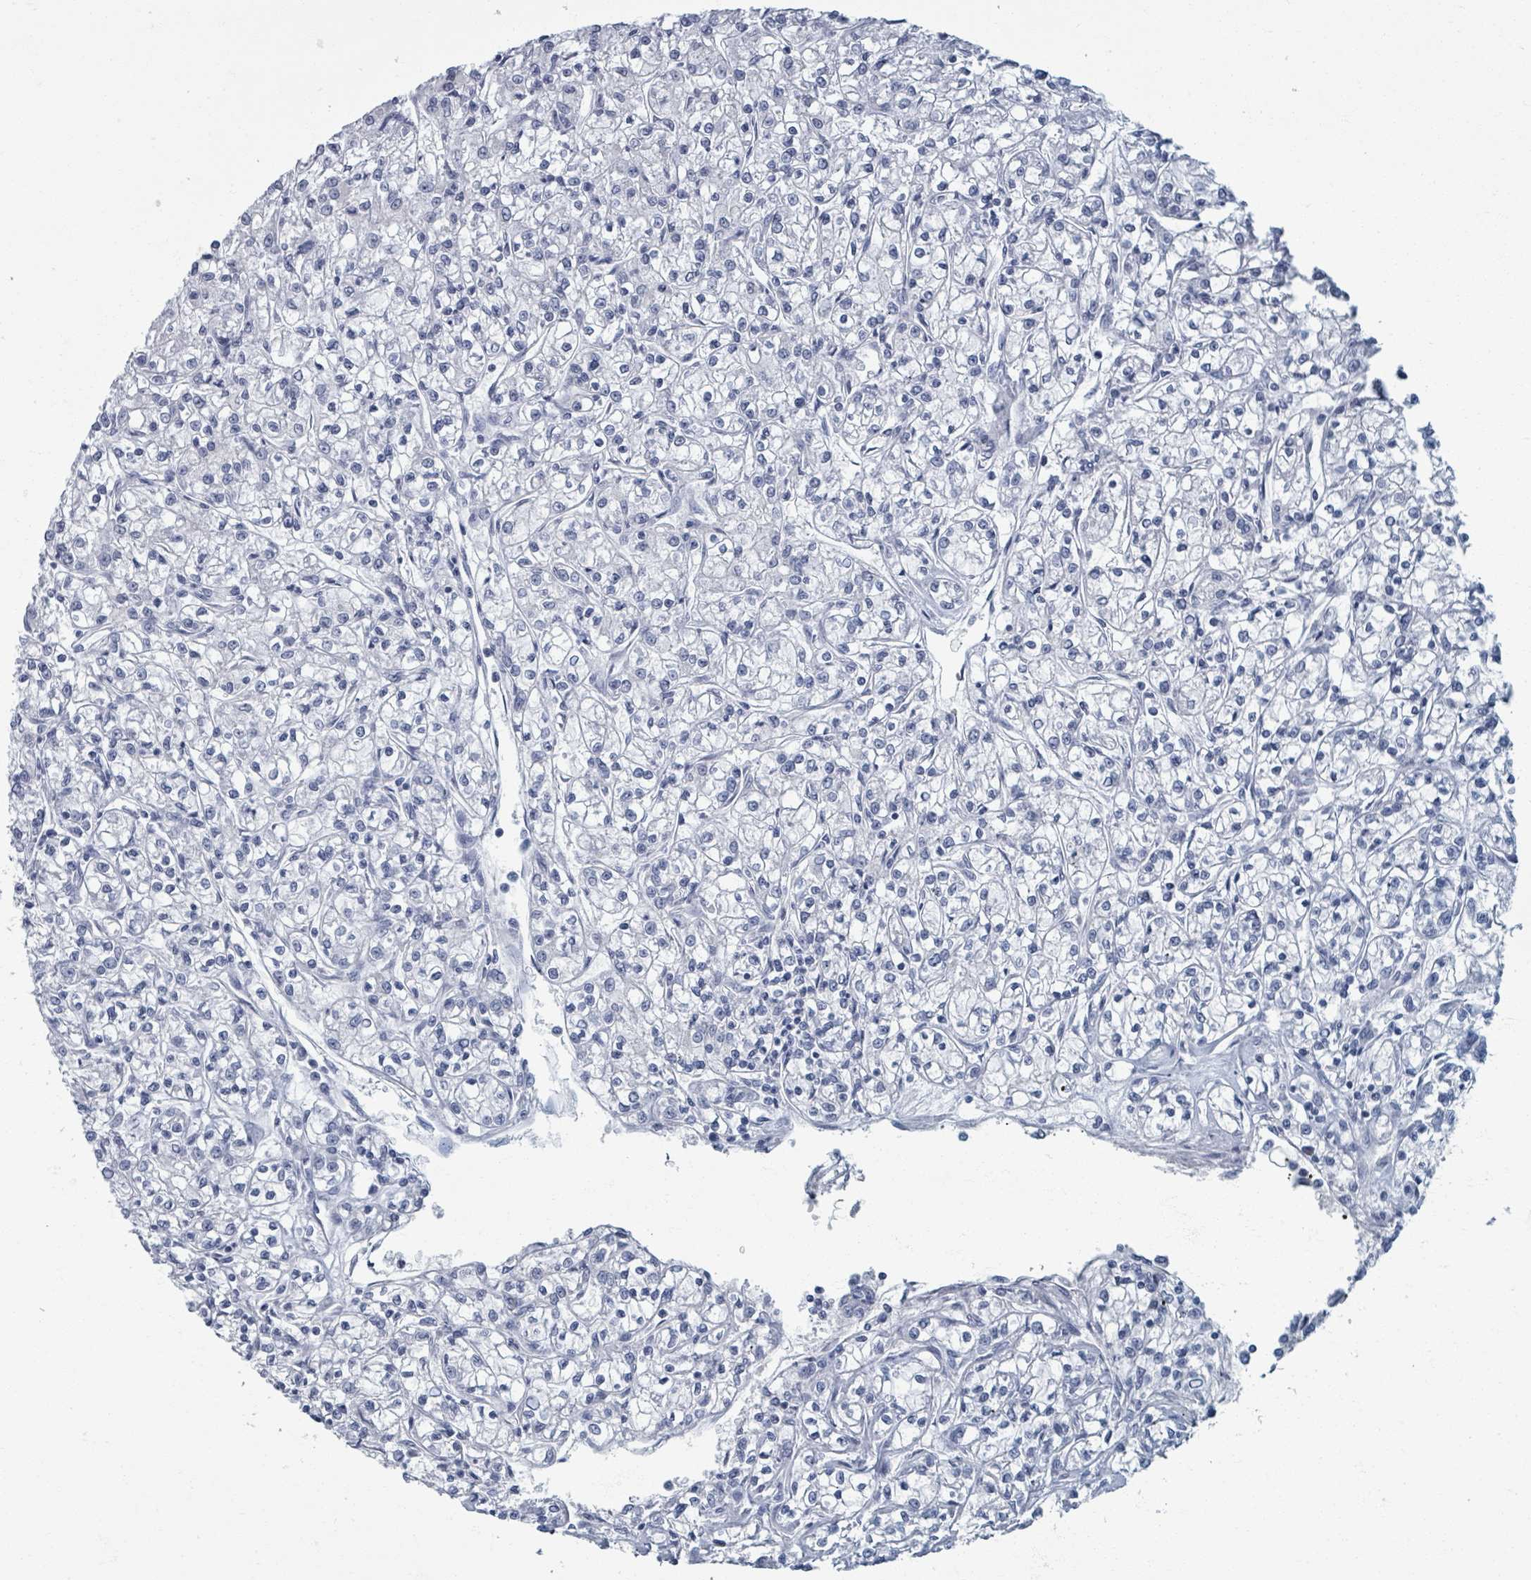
{"staining": {"intensity": "negative", "quantity": "none", "location": "none"}, "tissue": "renal cancer", "cell_type": "Tumor cells", "image_type": "cancer", "snomed": [{"axis": "morphology", "description": "Adenocarcinoma, NOS"}, {"axis": "topography", "description": "Kidney"}], "caption": "IHC of renal adenocarcinoma exhibits no positivity in tumor cells.", "gene": "TAS2R1", "patient": {"sex": "female", "age": 59}}